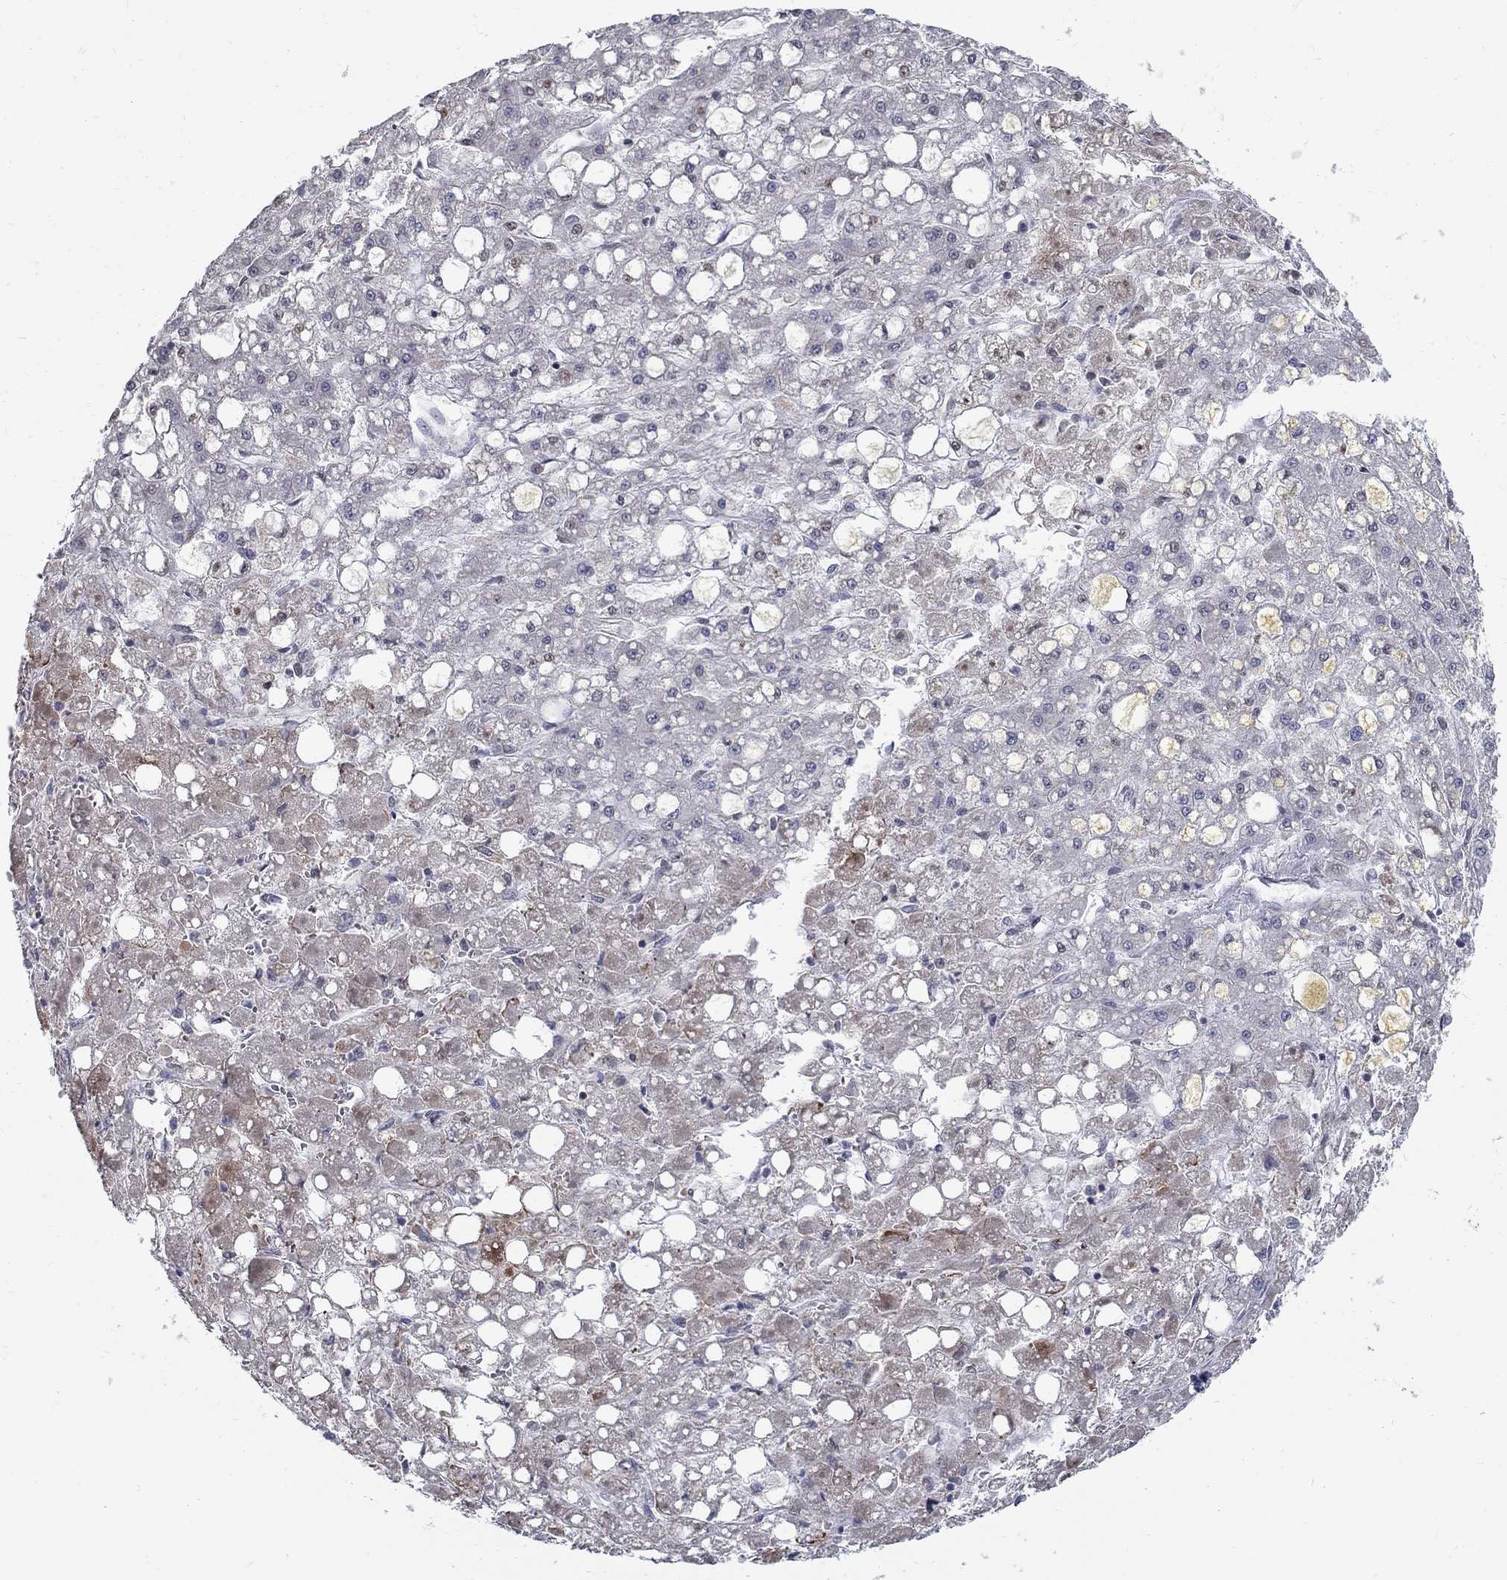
{"staining": {"intensity": "weak", "quantity": "<25%", "location": "cytoplasmic/membranous"}, "tissue": "liver cancer", "cell_type": "Tumor cells", "image_type": "cancer", "snomed": [{"axis": "morphology", "description": "Carcinoma, Hepatocellular, NOS"}, {"axis": "topography", "description": "Liver"}], "caption": "Immunohistochemistry of hepatocellular carcinoma (liver) shows no expression in tumor cells.", "gene": "GCFC2", "patient": {"sex": "male", "age": 67}}